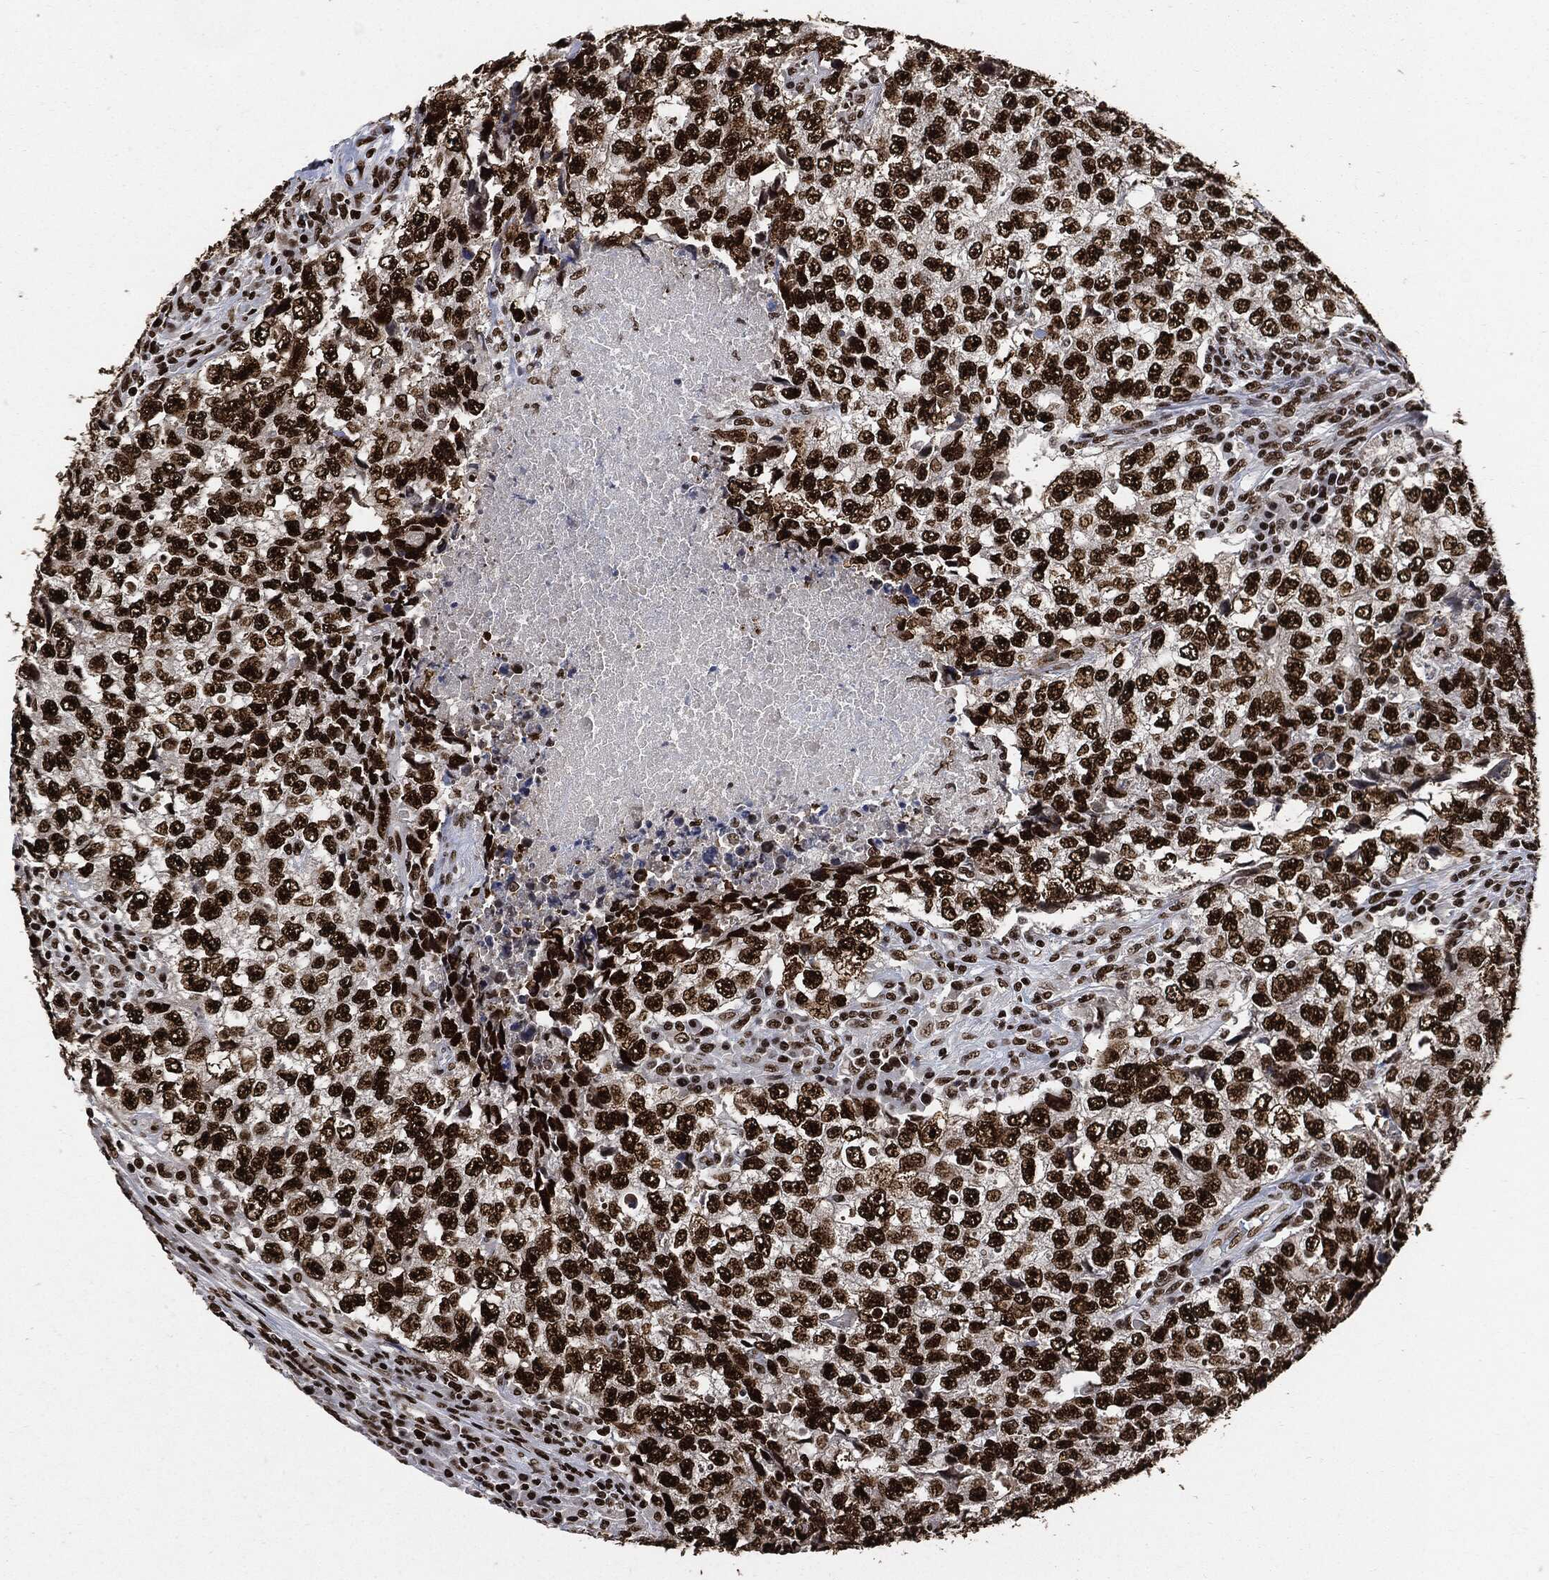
{"staining": {"intensity": "strong", "quantity": ">75%", "location": "nuclear"}, "tissue": "testis cancer", "cell_type": "Tumor cells", "image_type": "cancer", "snomed": [{"axis": "morphology", "description": "Necrosis, NOS"}, {"axis": "morphology", "description": "Carcinoma, Embryonal, NOS"}, {"axis": "topography", "description": "Testis"}], "caption": "Testis cancer stained with a protein marker shows strong staining in tumor cells.", "gene": "RECQL", "patient": {"sex": "male", "age": 19}}